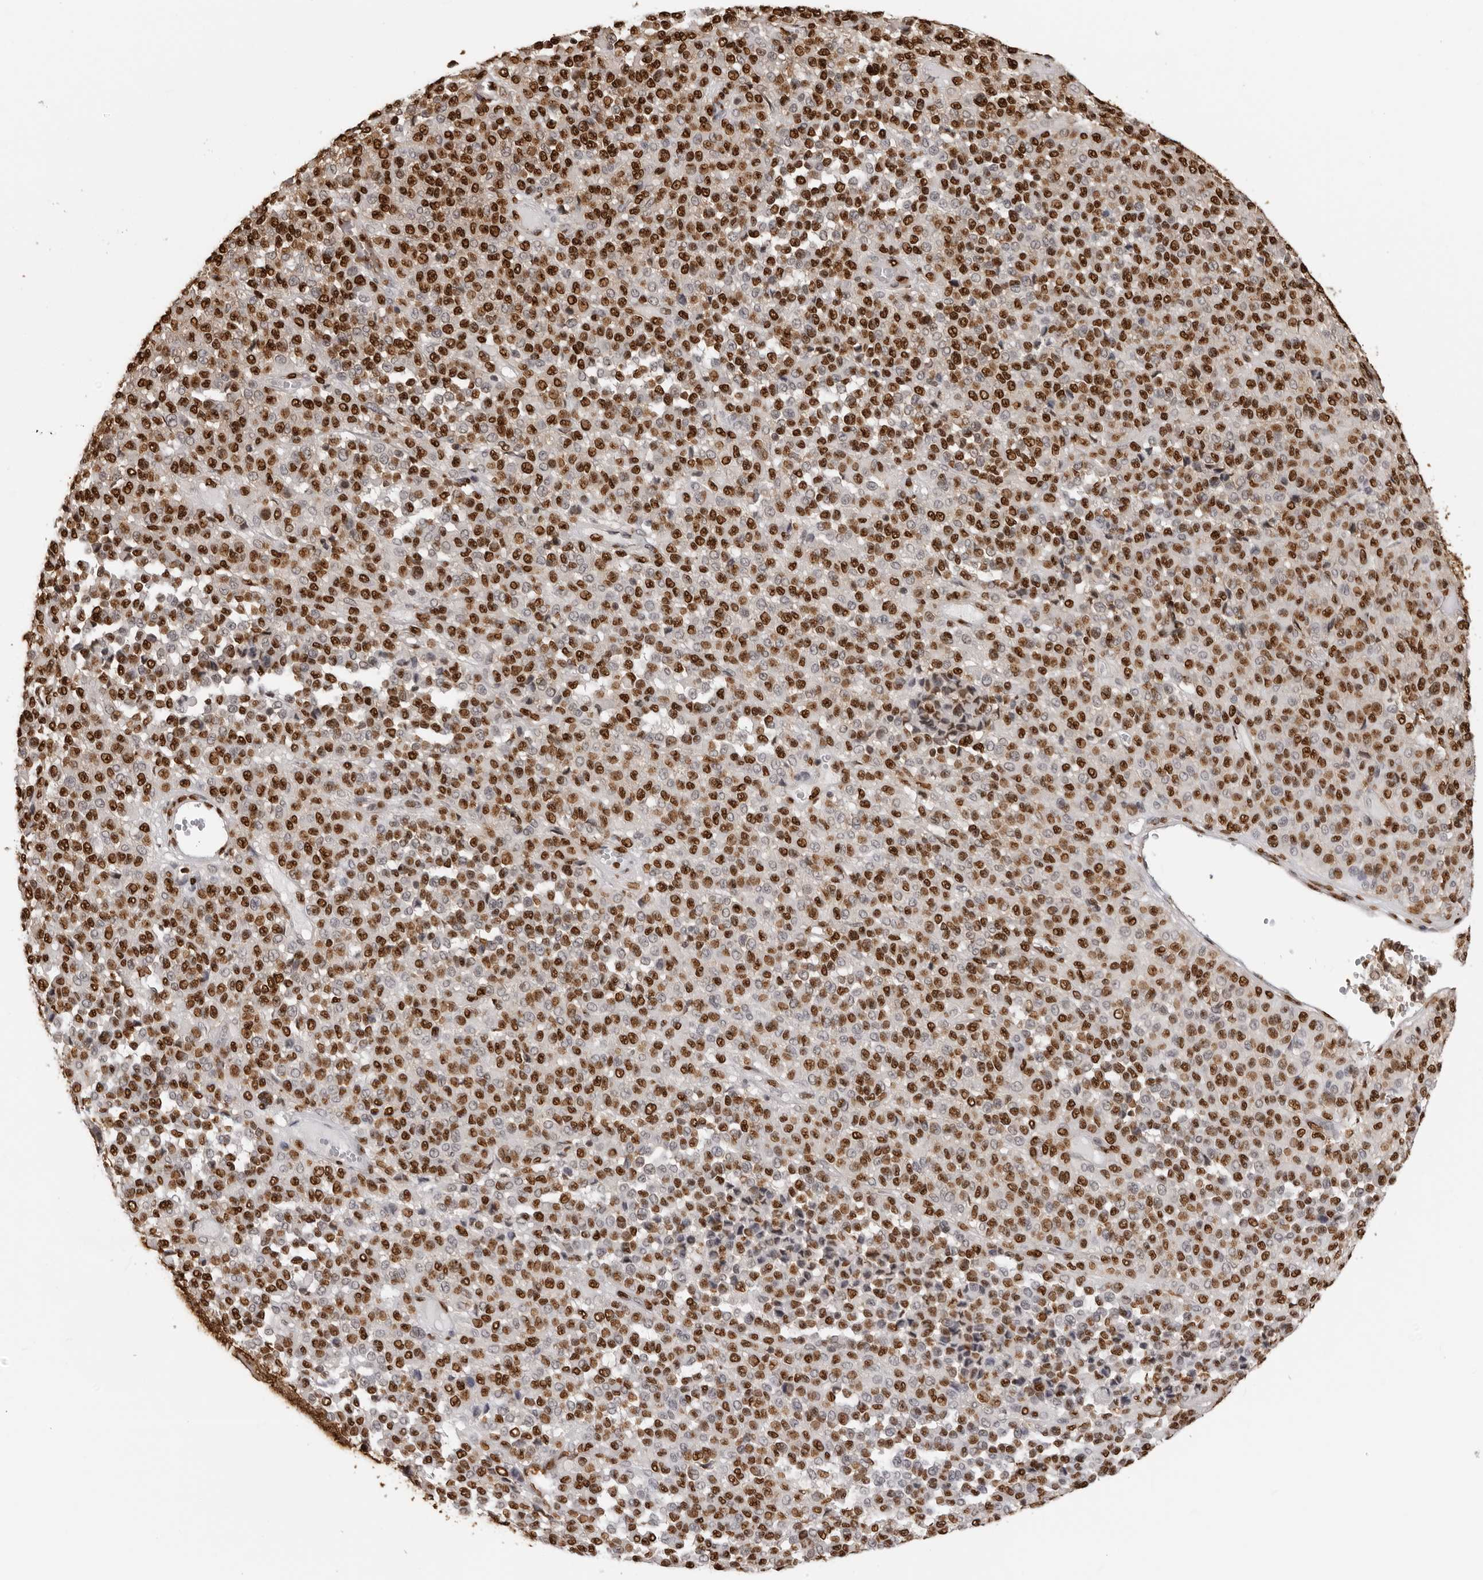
{"staining": {"intensity": "strong", "quantity": ">75%", "location": "nuclear"}, "tissue": "melanoma", "cell_type": "Tumor cells", "image_type": "cancer", "snomed": [{"axis": "morphology", "description": "Malignant melanoma, Metastatic site"}, {"axis": "topography", "description": "Pancreas"}], "caption": "Melanoma stained for a protein exhibits strong nuclear positivity in tumor cells.", "gene": "ZFP91", "patient": {"sex": "female", "age": 30}}